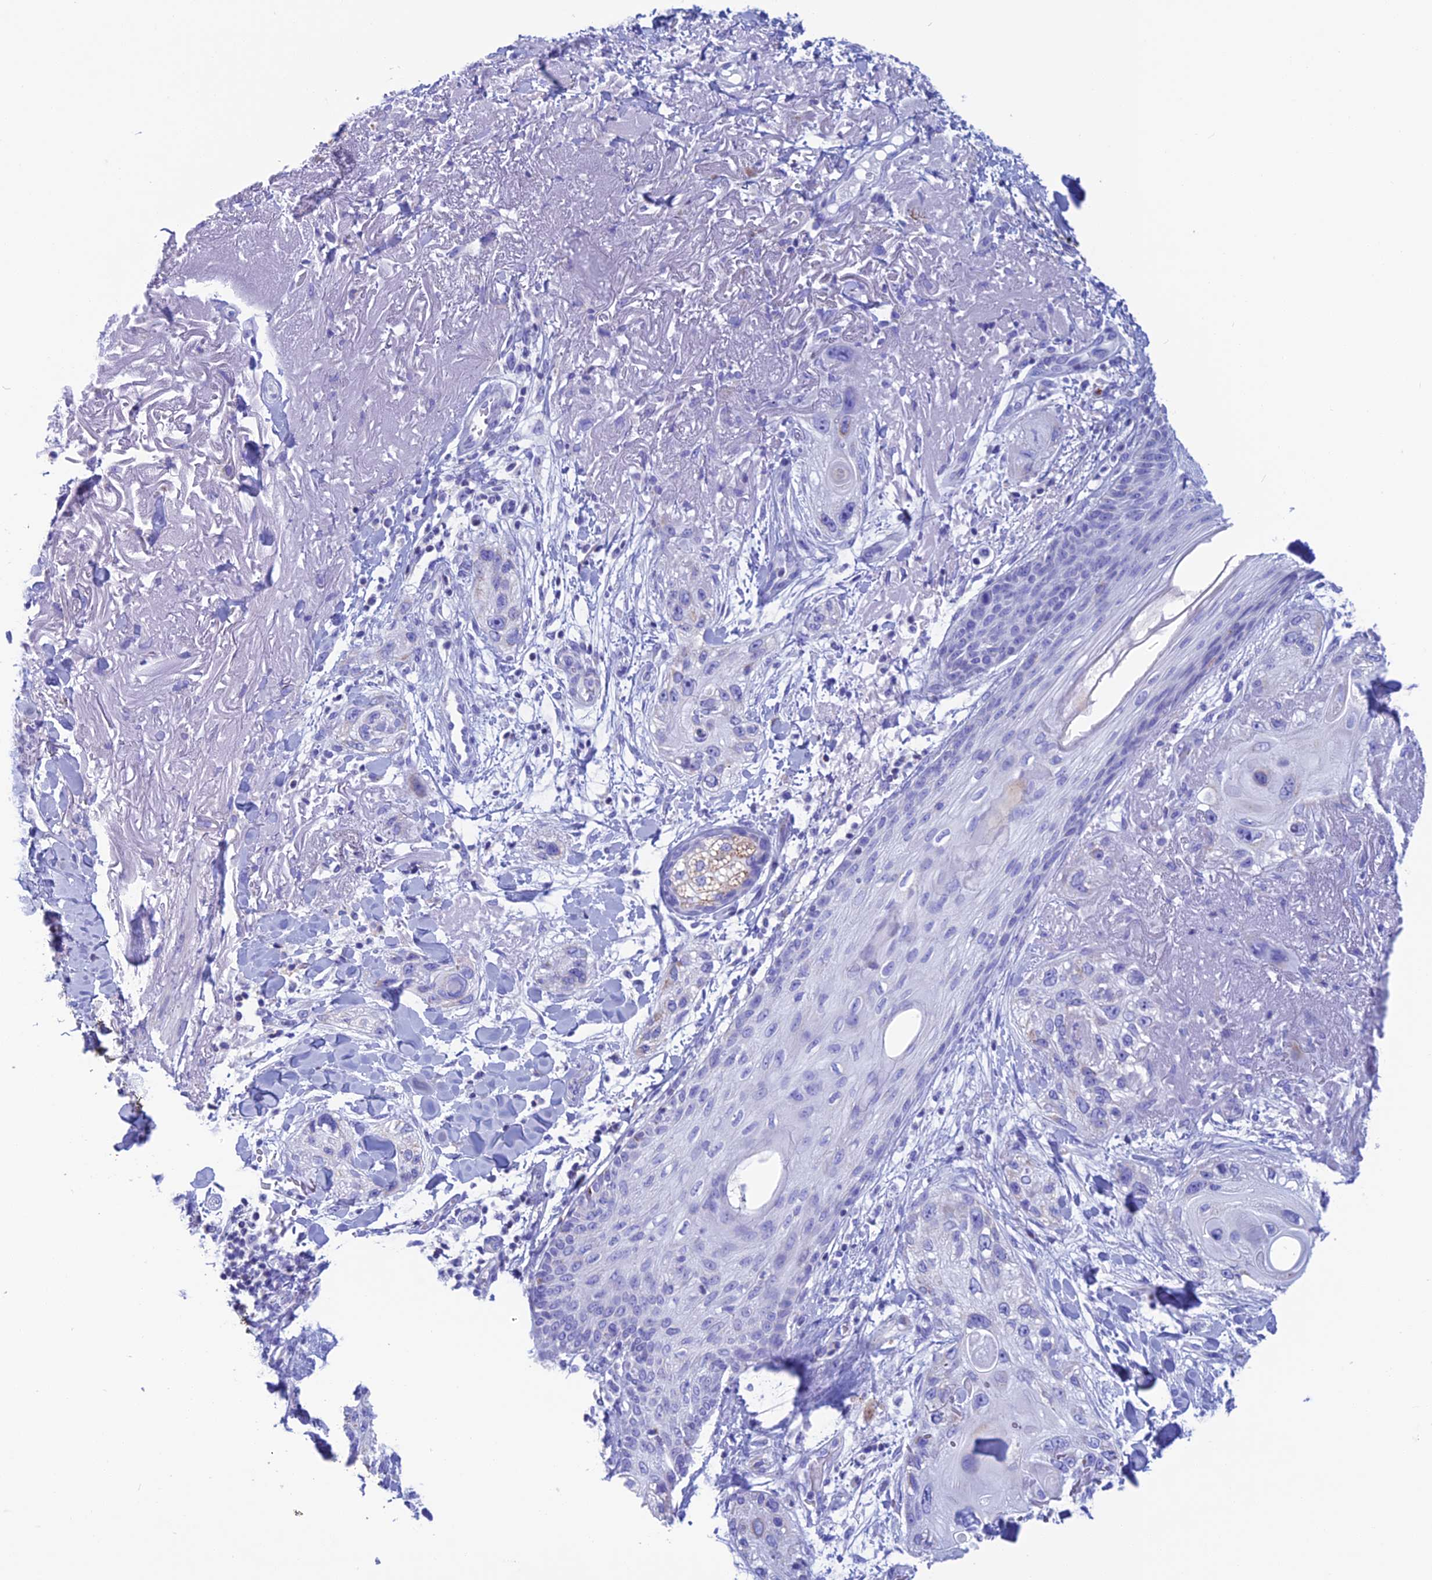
{"staining": {"intensity": "moderate", "quantity": "<25%", "location": "cytoplasmic/membranous"}, "tissue": "skin cancer", "cell_type": "Tumor cells", "image_type": "cancer", "snomed": [{"axis": "morphology", "description": "Normal tissue, NOS"}, {"axis": "morphology", "description": "Squamous cell carcinoma, NOS"}, {"axis": "topography", "description": "Skin"}], "caption": "Protein staining of skin squamous cell carcinoma tissue displays moderate cytoplasmic/membranous staining in approximately <25% of tumor cells.", "gene": "NXPE4", "patient": {"sex": "male", "age": 72}}